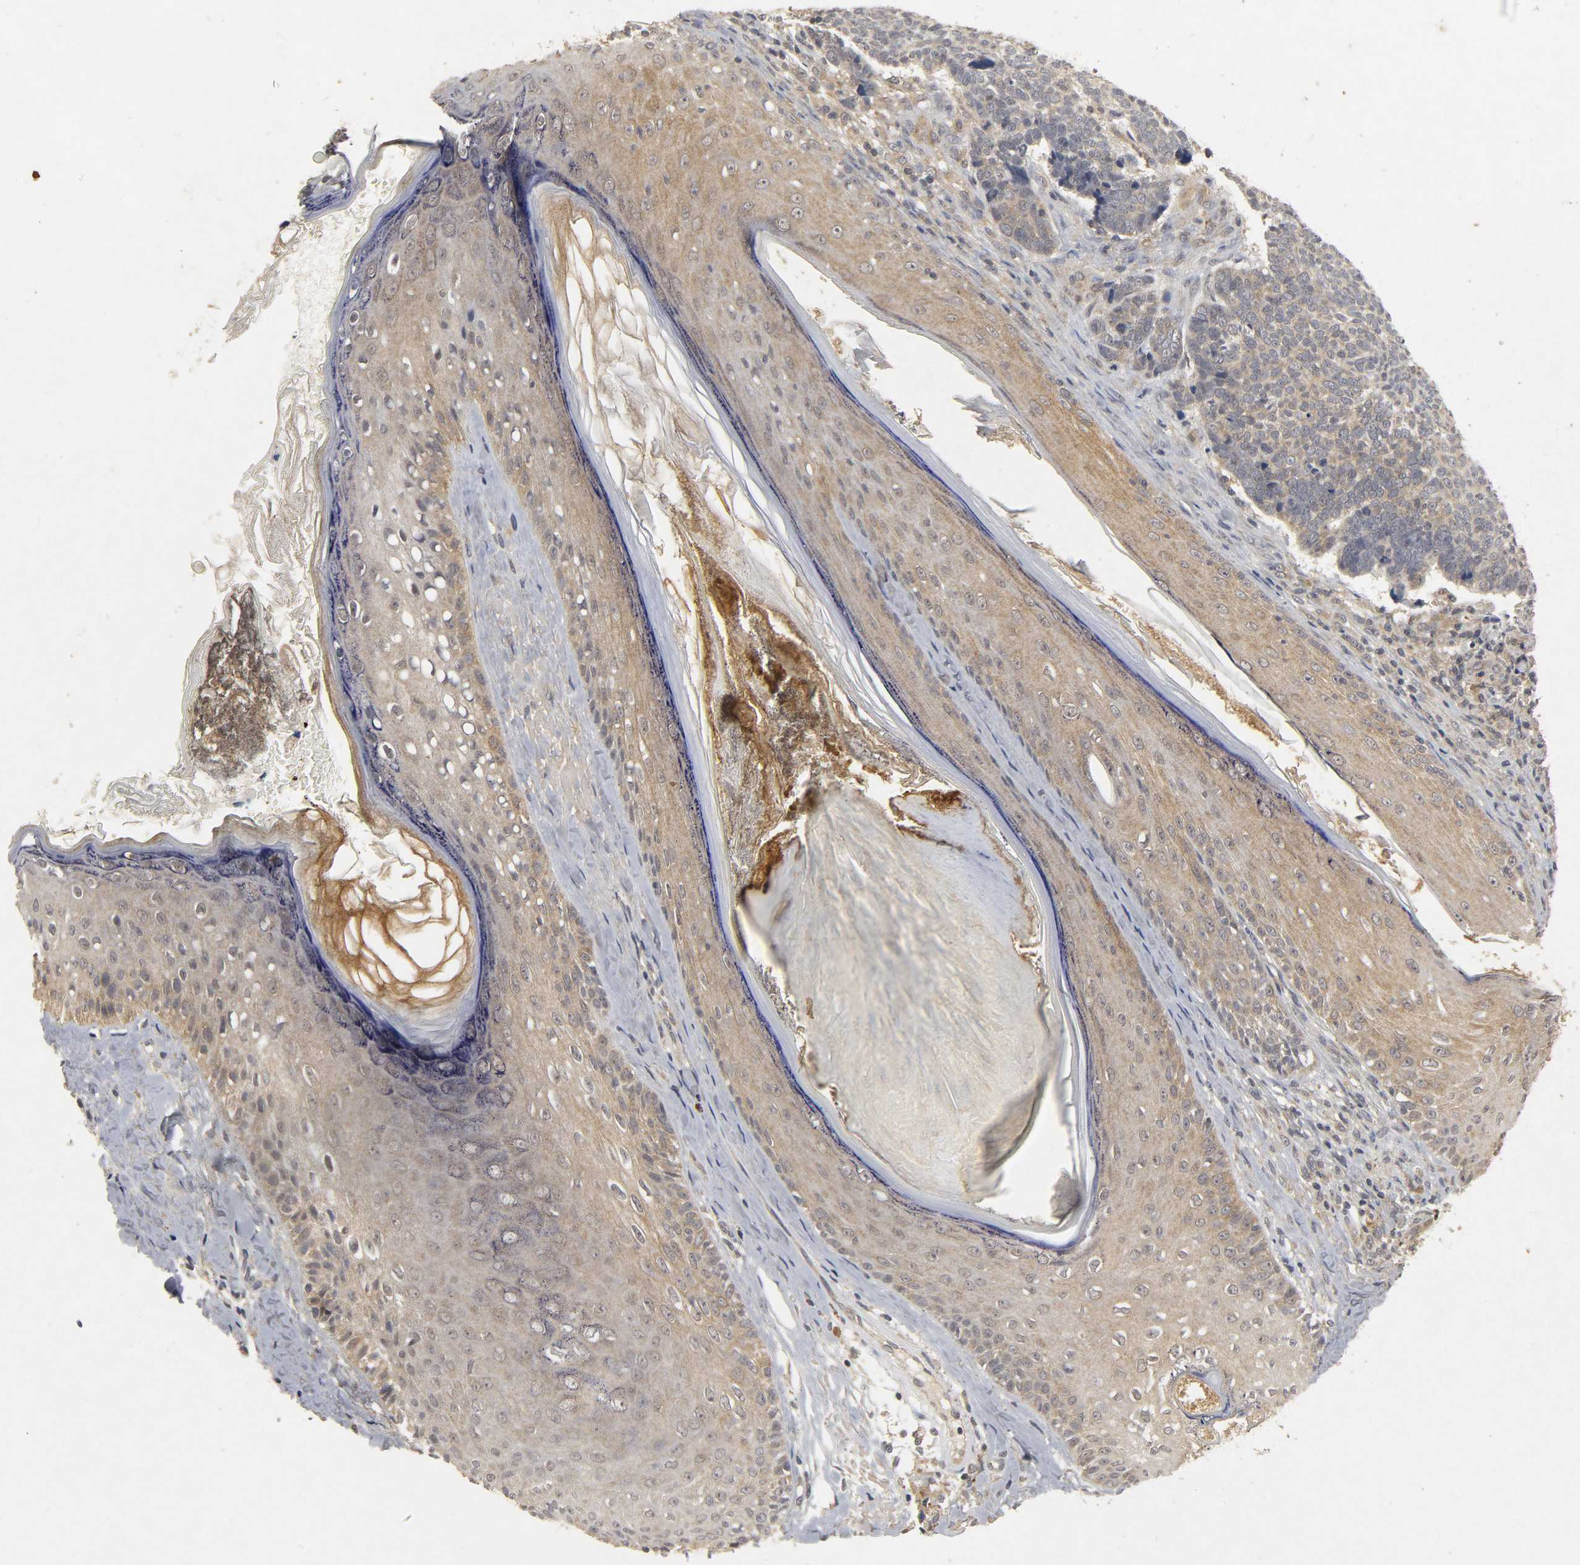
{"staining": {"intensity": "weak", "quantity": "25%-75%", "location": "cytoplasmic/membranous"}, "tissue": "skin cancer", "cell_type": "Tumor cells", "image_type": "cancer", "snomed": [{"axis": "morphology", "description": "Basal cell carcinoma"}, {"axis": "topography", "description": "Skin"}], "caption": "DAB immunohistochemical staining of skin cancer (basal cell carcinoma) reveals weak cytoplasmic/membranous protein positivity in about 25%-75% of tumor cells.", "gene": "TRAF6", "patient": {"sex": "male", "age": 84}}